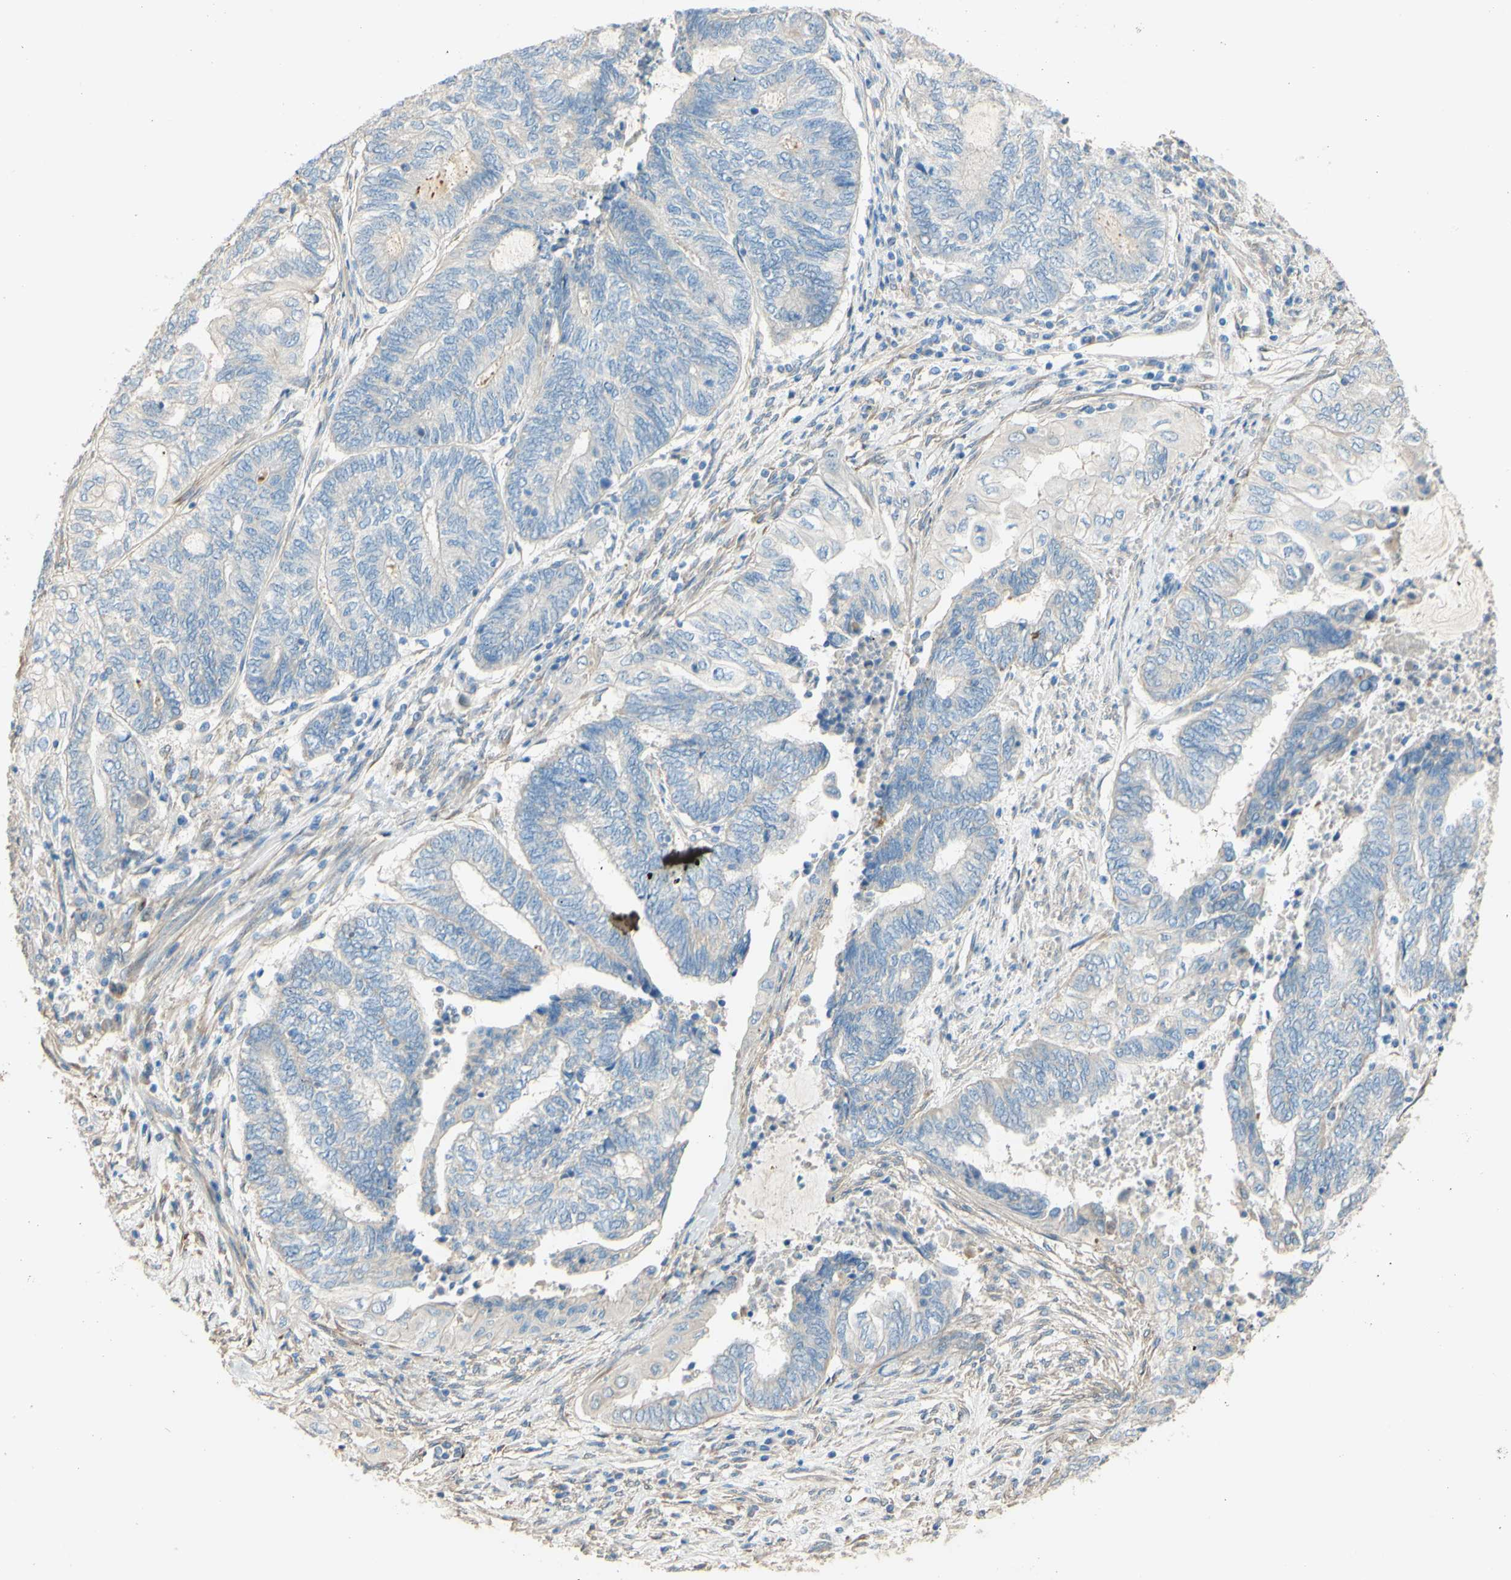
{"staining": {"intensity": "negative", "quantity": "none", "location": "none"}, "tissue": "endometrial cancer", "cell_type": "Tumor cells", "image_type": "cancer", "snomed": [{"axis": "morphology", "description": "Adenocarcinoma, NOS"}, {"axis": "topography", "description": "Uterus"}, {"axis": "topography", "description": "Endometrium"}], "caption": "Photomicrograph shows no significant protein positivity in tumor cells of endometrial adenocarcinoma.", "gene": "DKK3", "patient": {"sex": "female", "age": 70}}